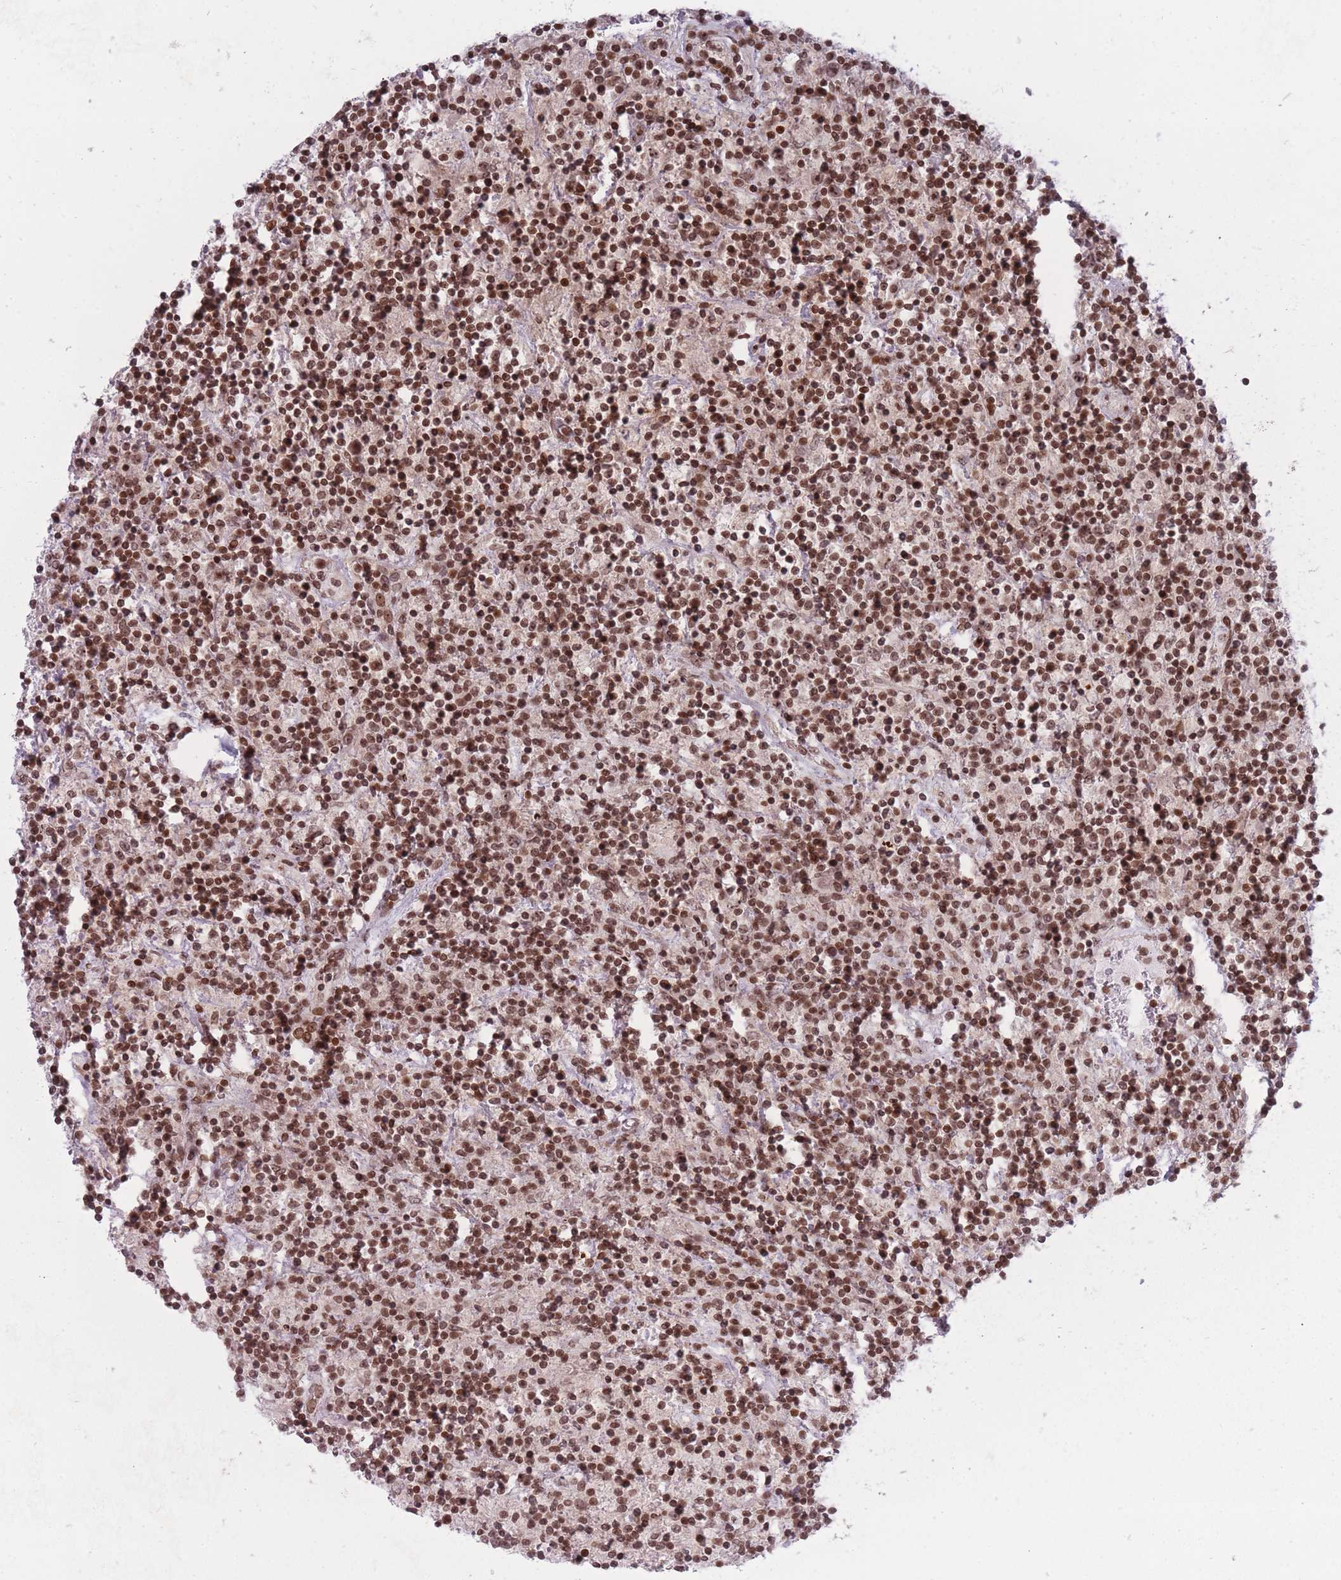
{"staining": {"intensity": "weak", "quantity": ">75%", "location": "nuclear"}, "tissue": "lymphoma", "cell_type": "Tumor cells", "image_type": "cancer", "snomed": [{"axis": "morphology", "description": "Hodgkin's disease, NOS"}, {"axis": "topography", "description": "Lymph node"}], "caption": "Immunohistochemical staining of lymphoma displays low levels of weak nuclear protein staining in about >75% of tumor cells.", "gene": "TMC6", "patient": {"sex": "male", "age": 70}}